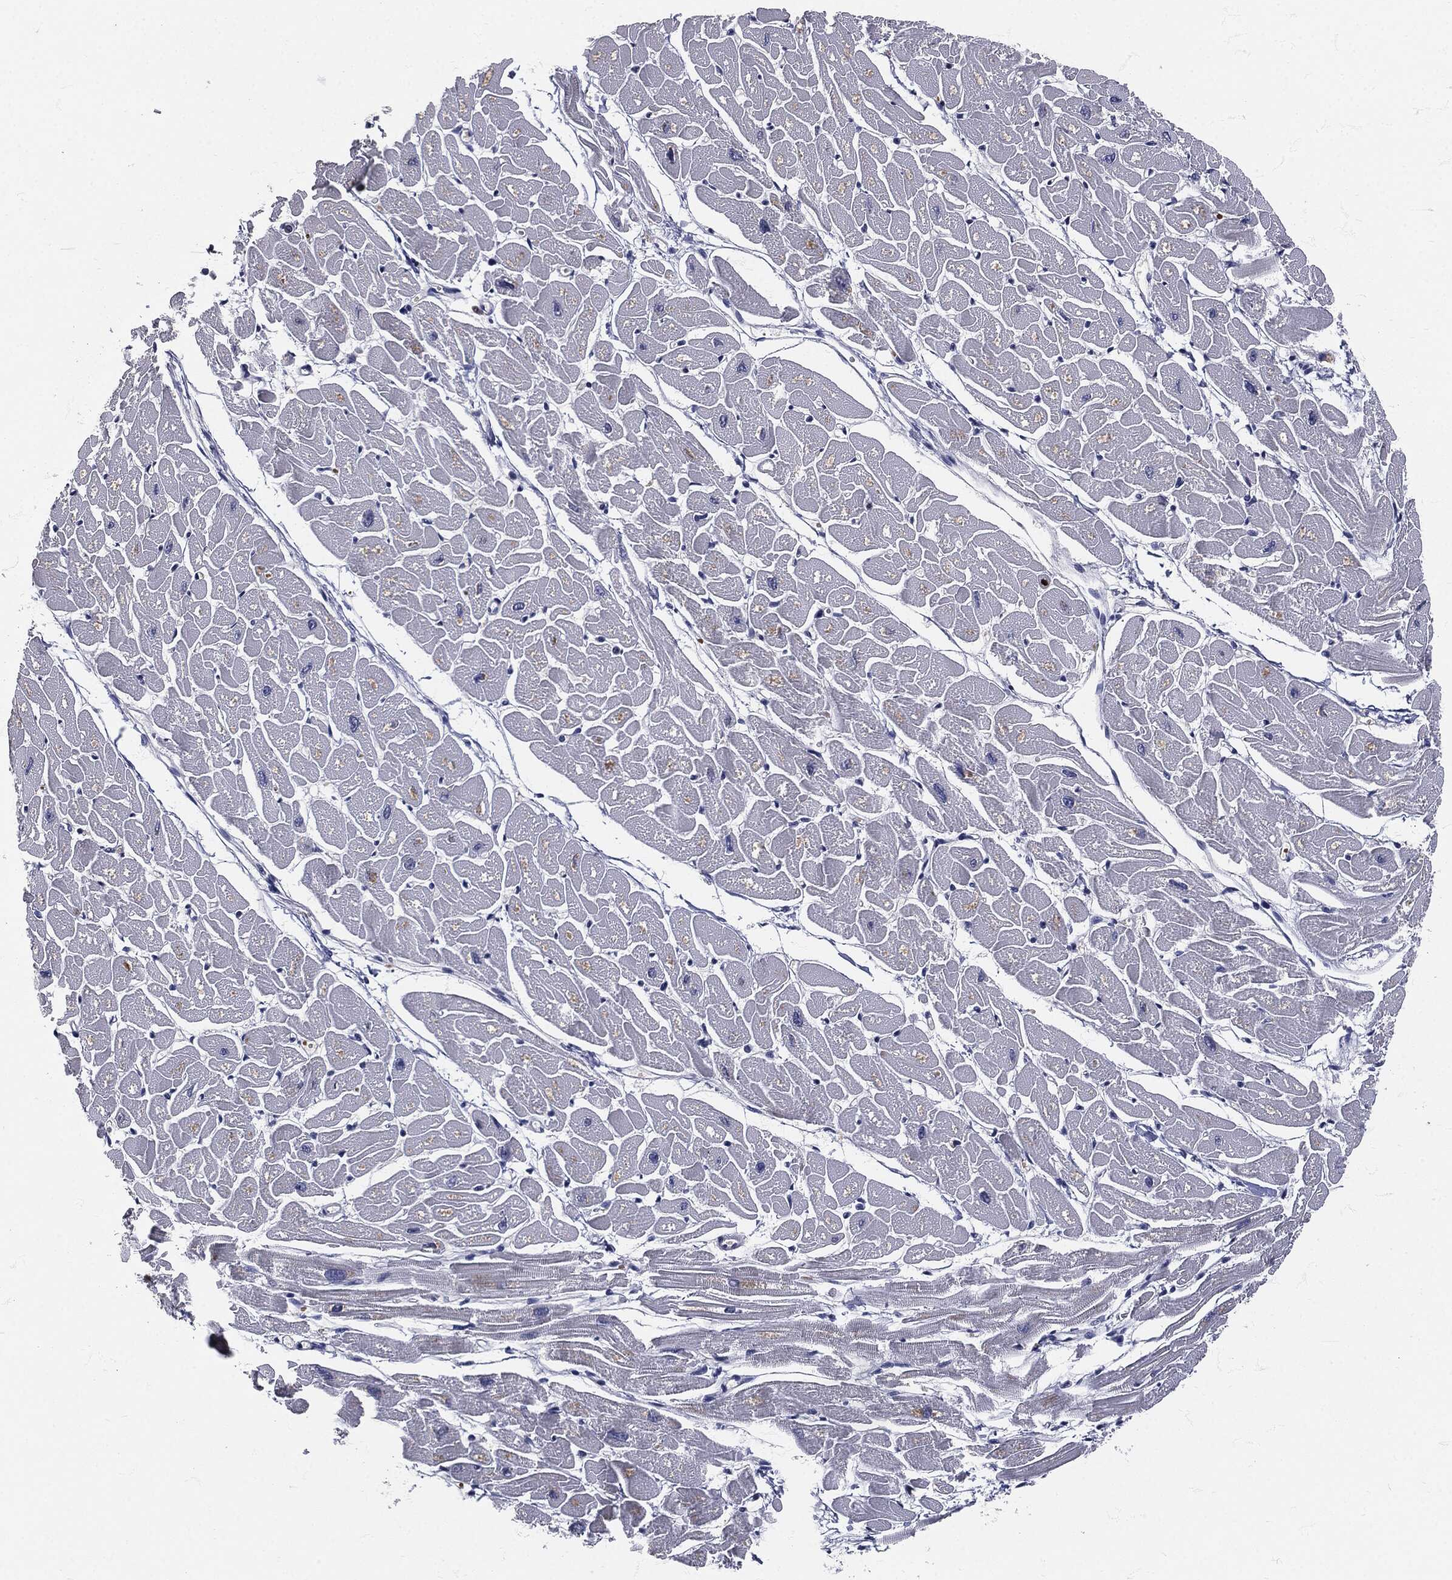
{"staining": {"intensity": "weak", "quantity": "<25%", "location": "cytoplasmic/membranous"}, "tissue": "heart muscle", "cell_type": "Cardiomyocytes", "image_type": "normal", "snomed": [{"axis": "morphology", "description": "Normal tissue, NOS"}, {"axis": "topography", "description": "Heart"}], "caption": "An immunohistochemistry (IHC) histopathology image of unremarkable heart muscle is shown. There is no staining in cardiomyocytes of heart muscle. (Stains: DAB immunohistochemistry (IHC) with hematoxylin counter stain, Microscopy: brightfield microscopy at high magnification).", "gene": "SIGLEC9", "patient": {"sex": "male", "age": 57}}